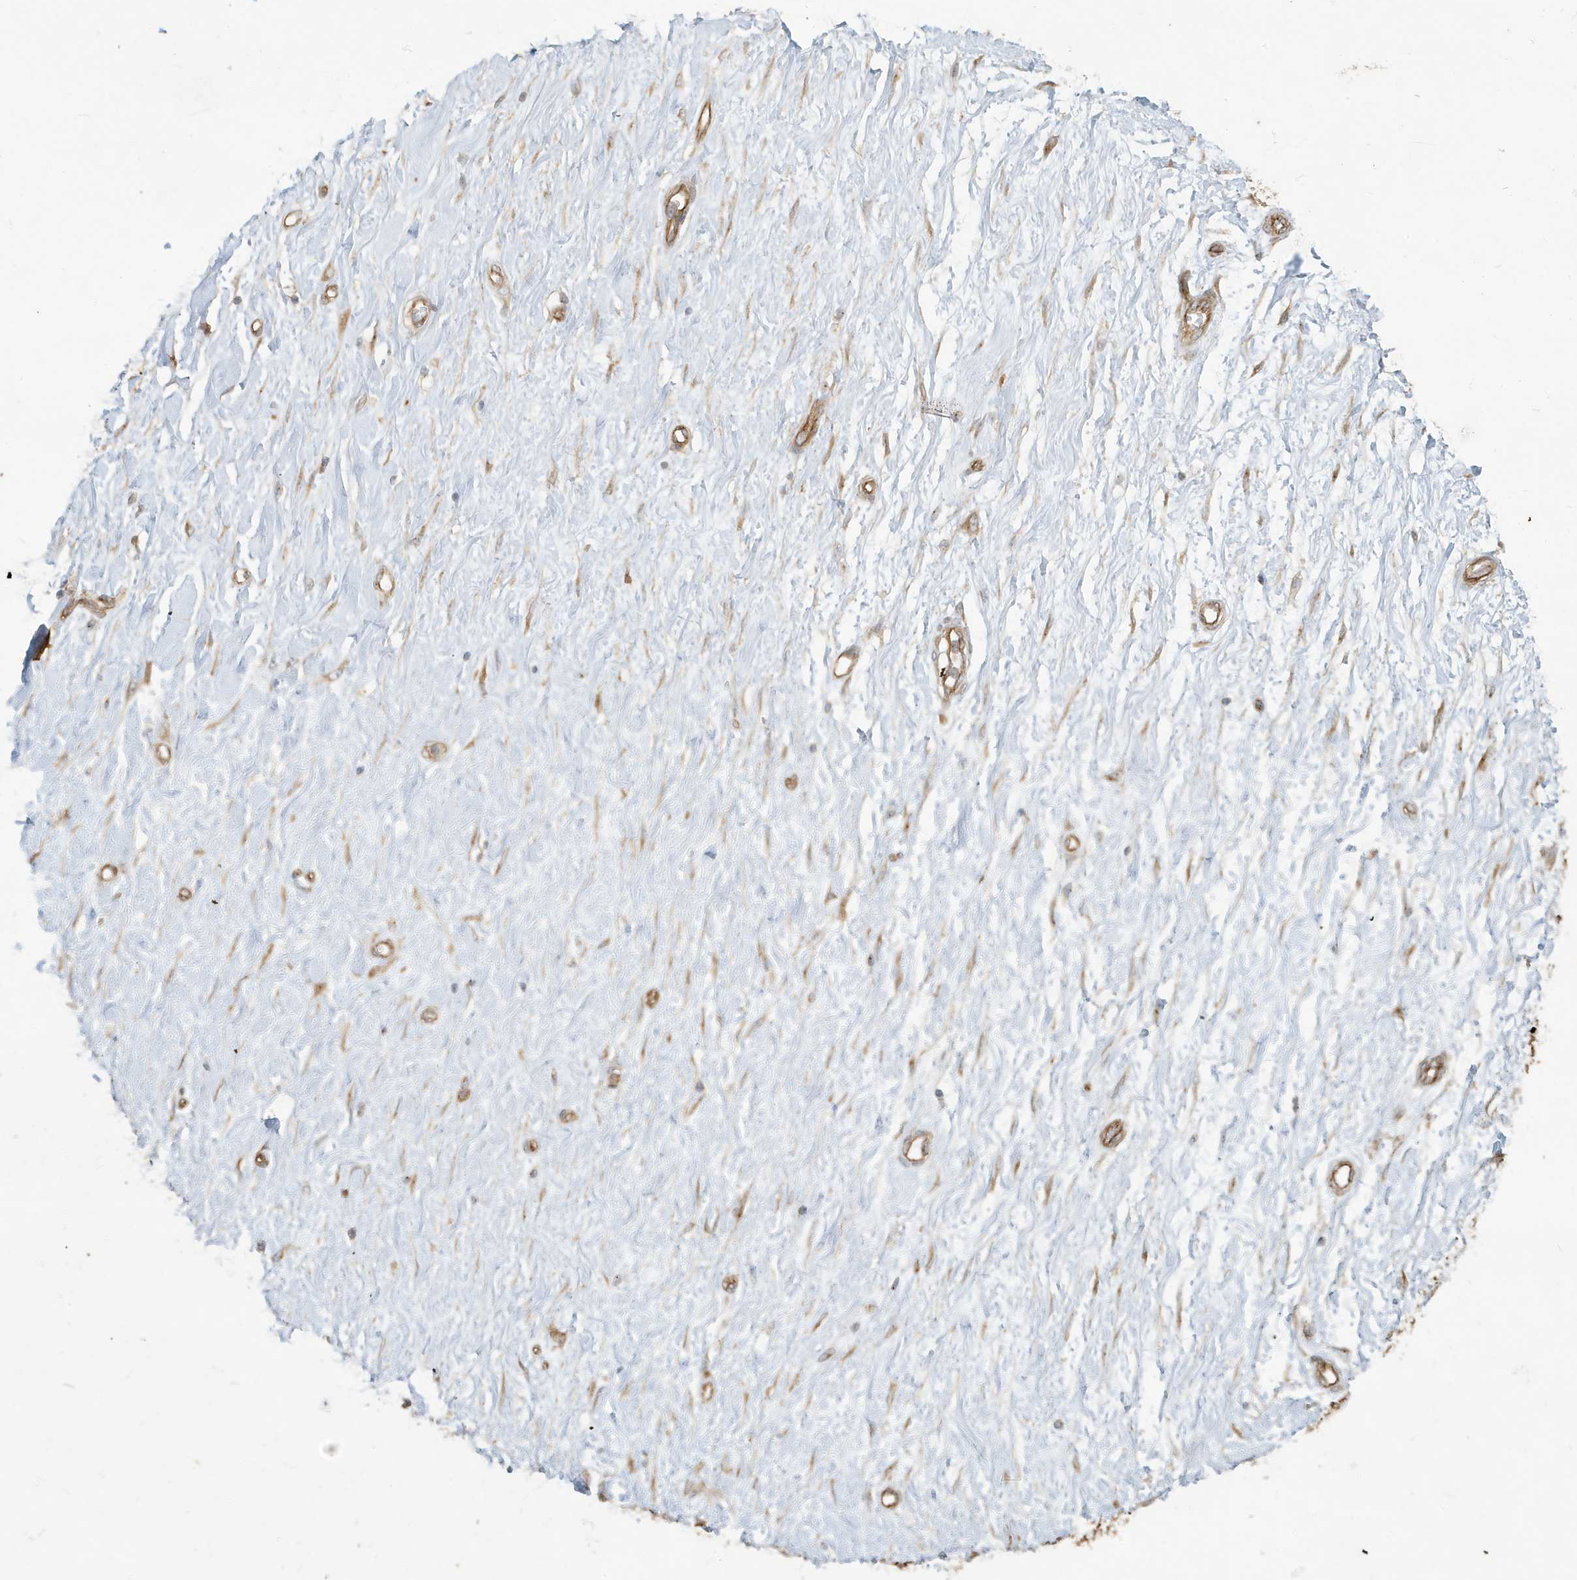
{"staining": {"intensity": "weak", "quantity": ">75%", "location": "cytoplasmic/membranous"}, "tissue": "soft tissue", "cell_type": "Fibroblasts", "image_type": "normal", "snomed": [{"axis": "morphology", "description": "Normal tissue, NOS"}, {"axis": "morphology", "description": "Adenocarcinoma, NOS"}, {"axis": "topography", "description": "Pancreas"}, {"axis": "topography", "description": "Peripheral nerve tissue"}], "caption": "High-power microscopy captured an immunohistochemistry photomicrograph of normal soft tissue, revealing weak cytoplasmic/membranous positivity in about >75% of fibroblasts. (DAB IHC, brown staining for protein, blue staining for nuclei).", "gene": "ATP23", "patient": {"sex": "male", "age": 59}}